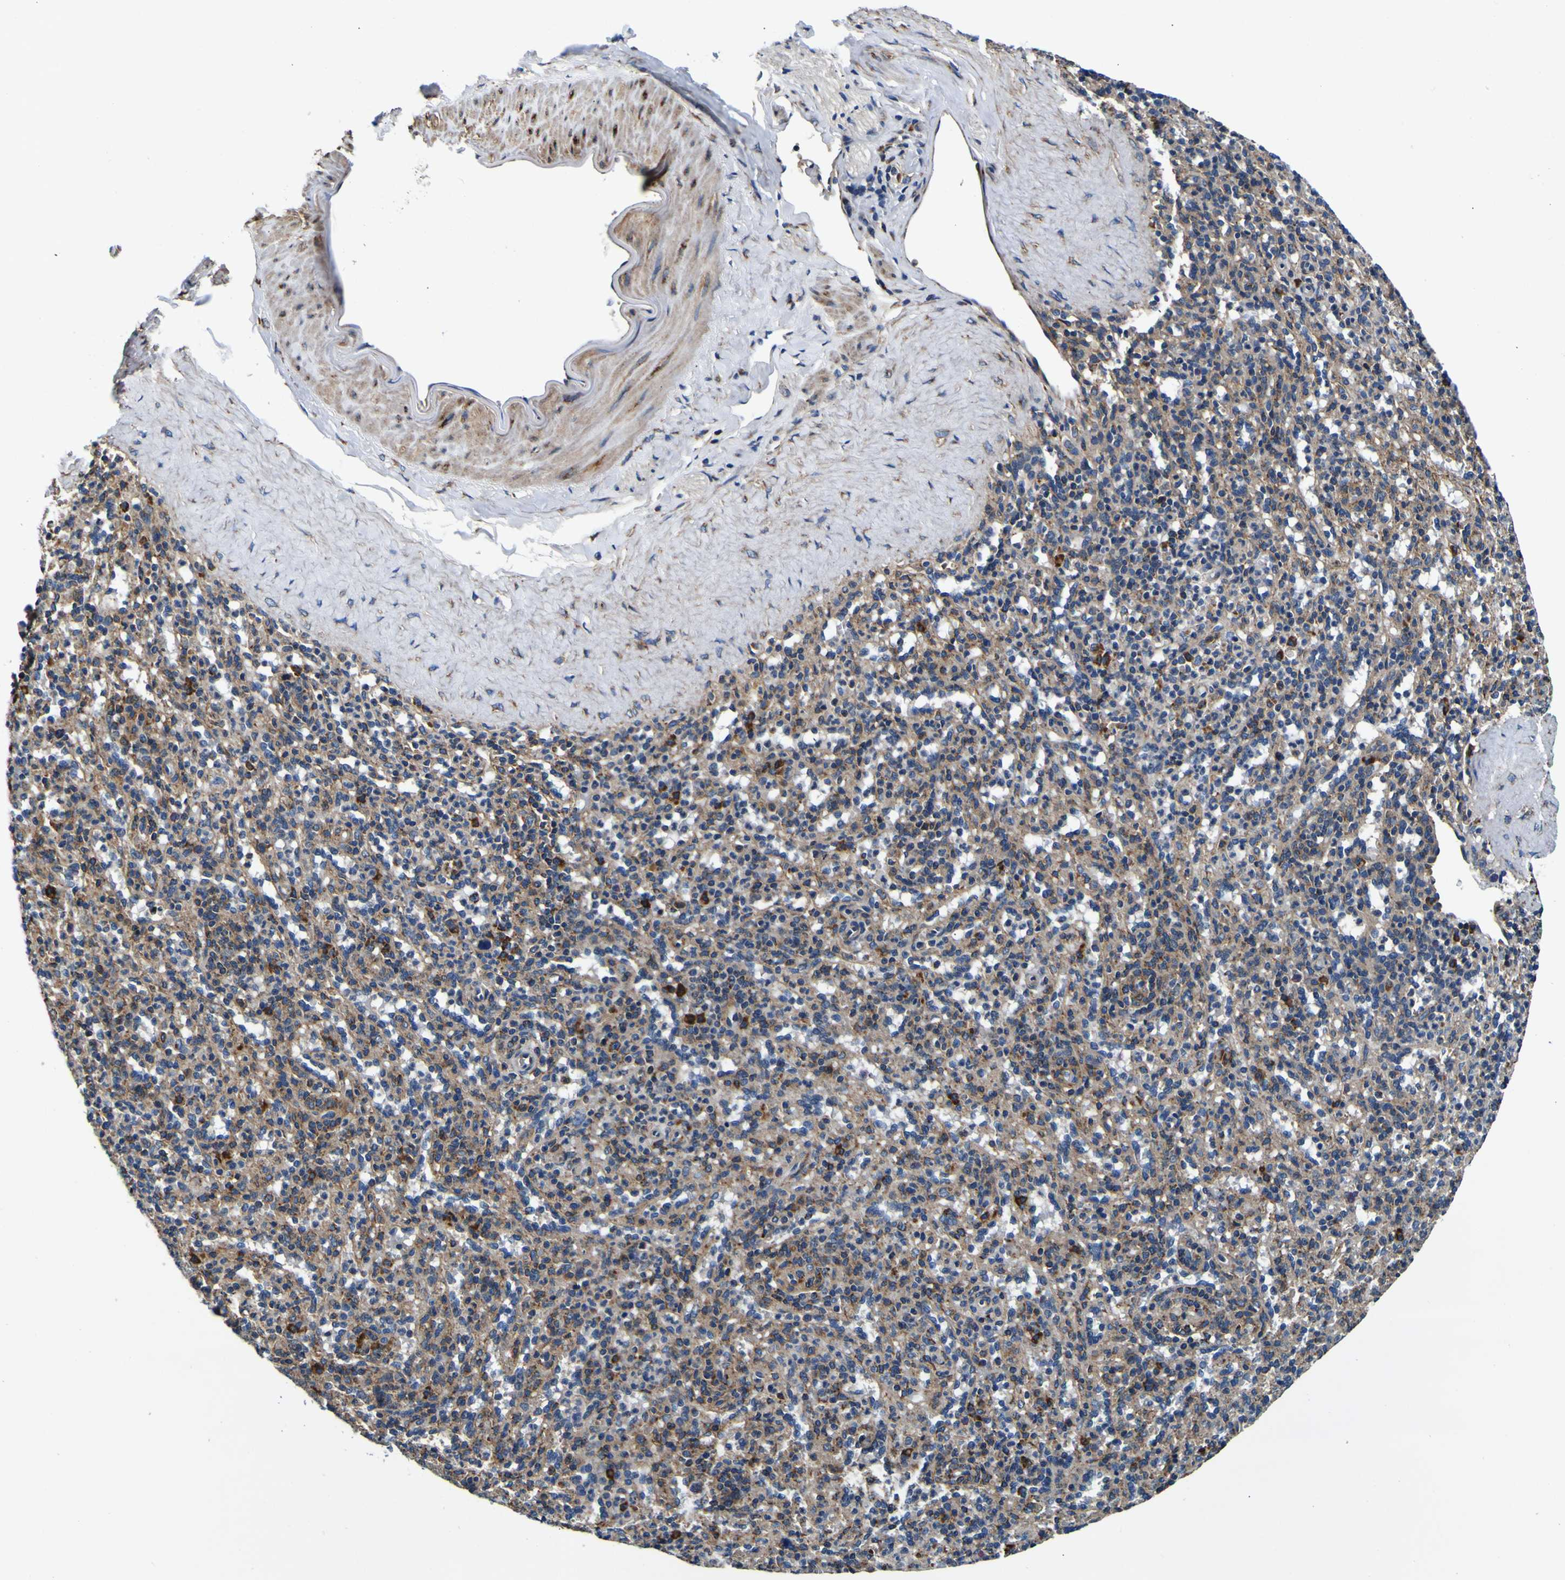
{"staining": {"intensity": "weak", "quantity": "25%-75%", "location": "cytoplasmic/membranous"}, "tissue": "spleen", "cell_type": "Cells in red pulp", "image_type": "normal", "snomed": [{"axis": "morphology", "description": "Normal tissue, NOS"}, {"axis": "topography", "description": "Spleen"}], "caption": "A brown stain labels weak cytoplasmic/membranous expression of a protein in cells in red pulp of unremarkable human spleen.", "gene": "INPP5A", "patient": {"sex": "male", "age": 36}}